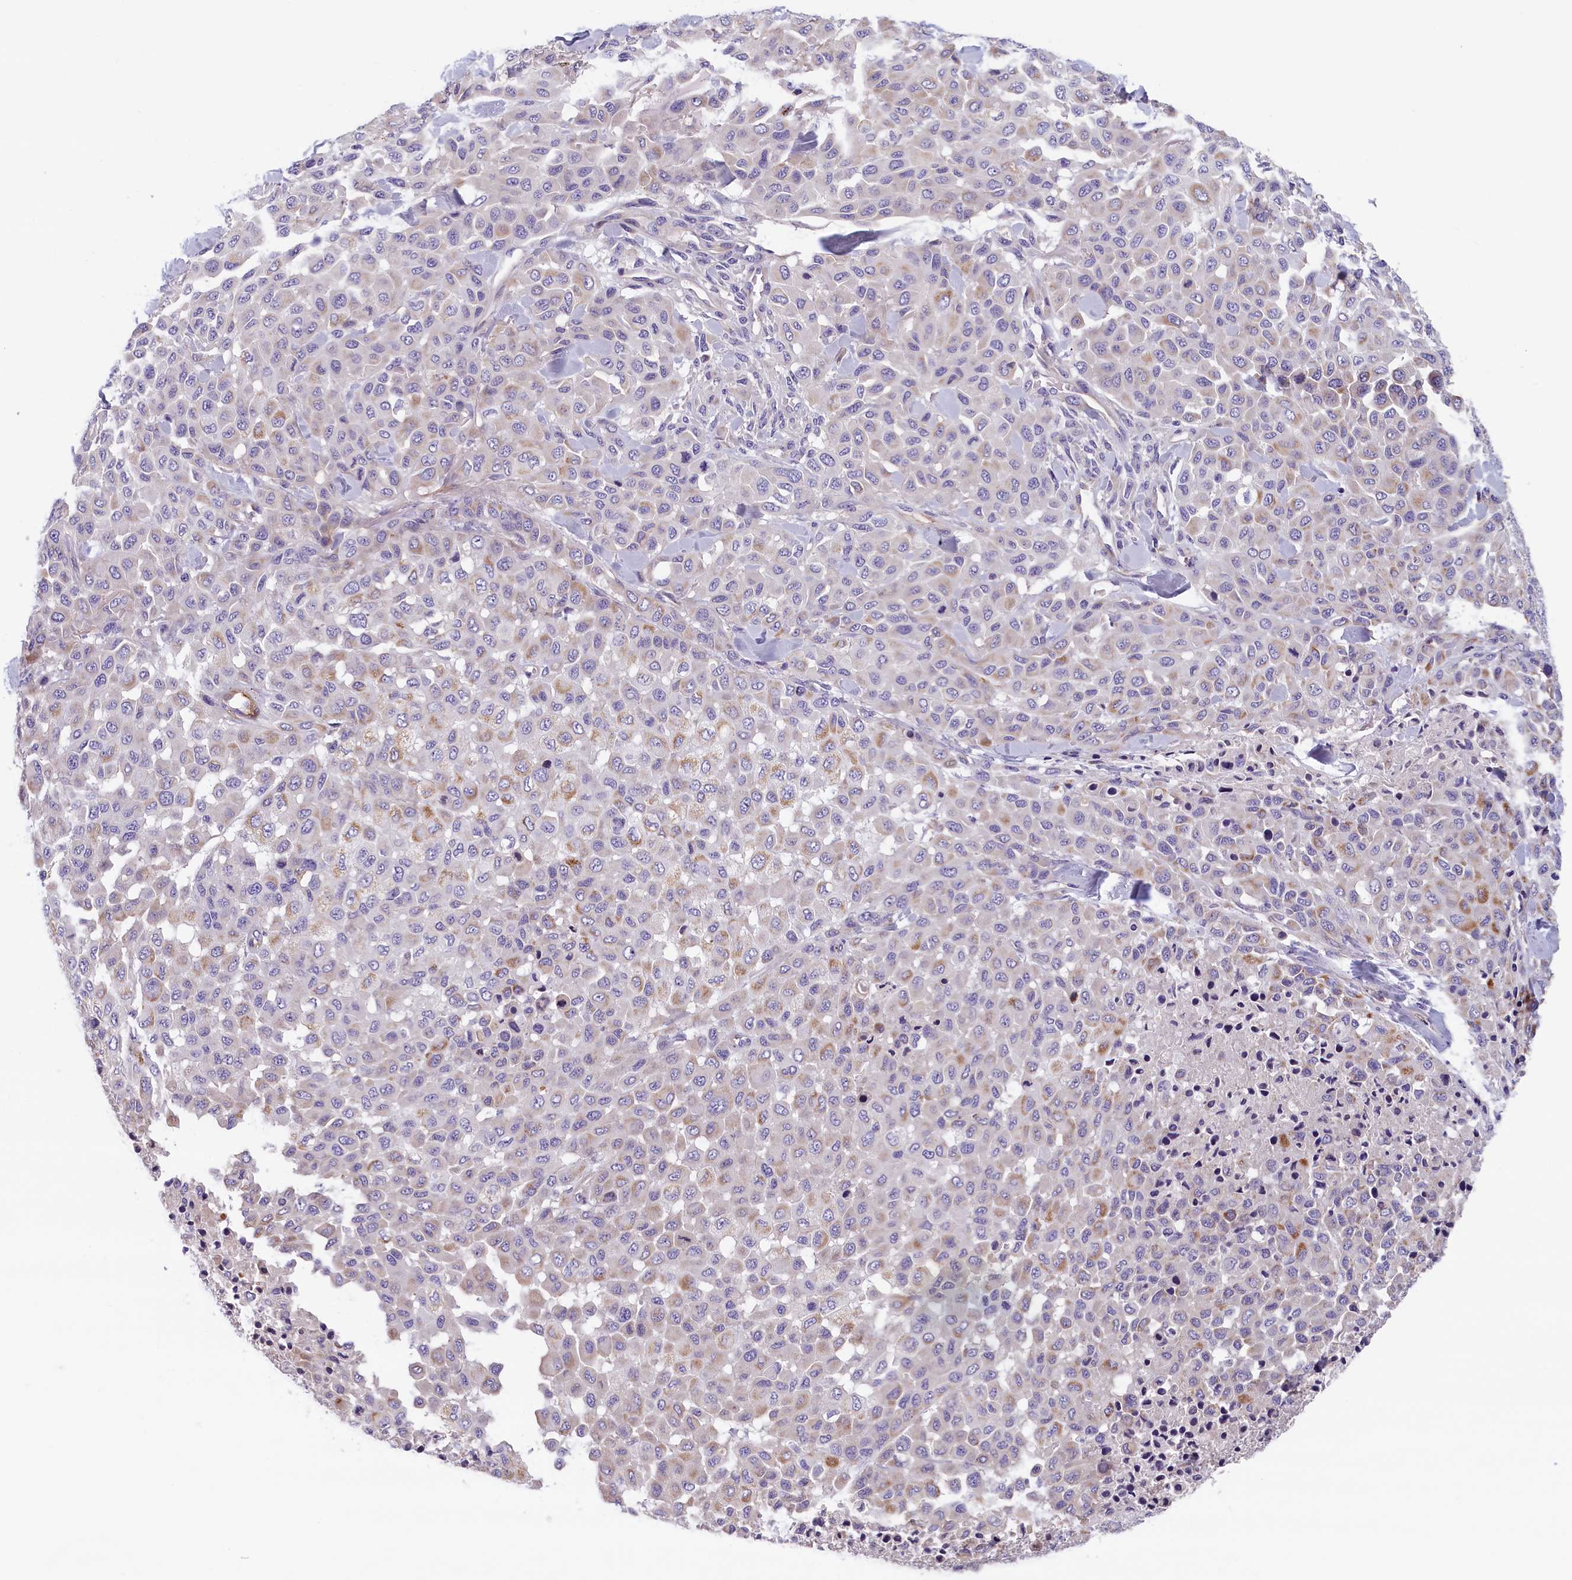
{"staining": {"intensity": "moderate", "quantity": "<25%", "location": "cytoplasmic/membranous"}, "tissue": "melanoma", "cell_type": "Tumor cells", "image_type": "cancer", "snomed": [{"axis": "morphology", "description": "Malignant melanoma, Metastatic site"}, {"axis": "topography", "description": "Skin"}], "caption": "This micrograph exhibits immunohistochemistry (IHC) staining of human malignant melanoma (metastatic site), with low moderate cytoplasmic/membranous expression in approximately <25% of tumor cells.", "gene": "BCL2L13", "patient": {"sex": "female", "age": 81}}